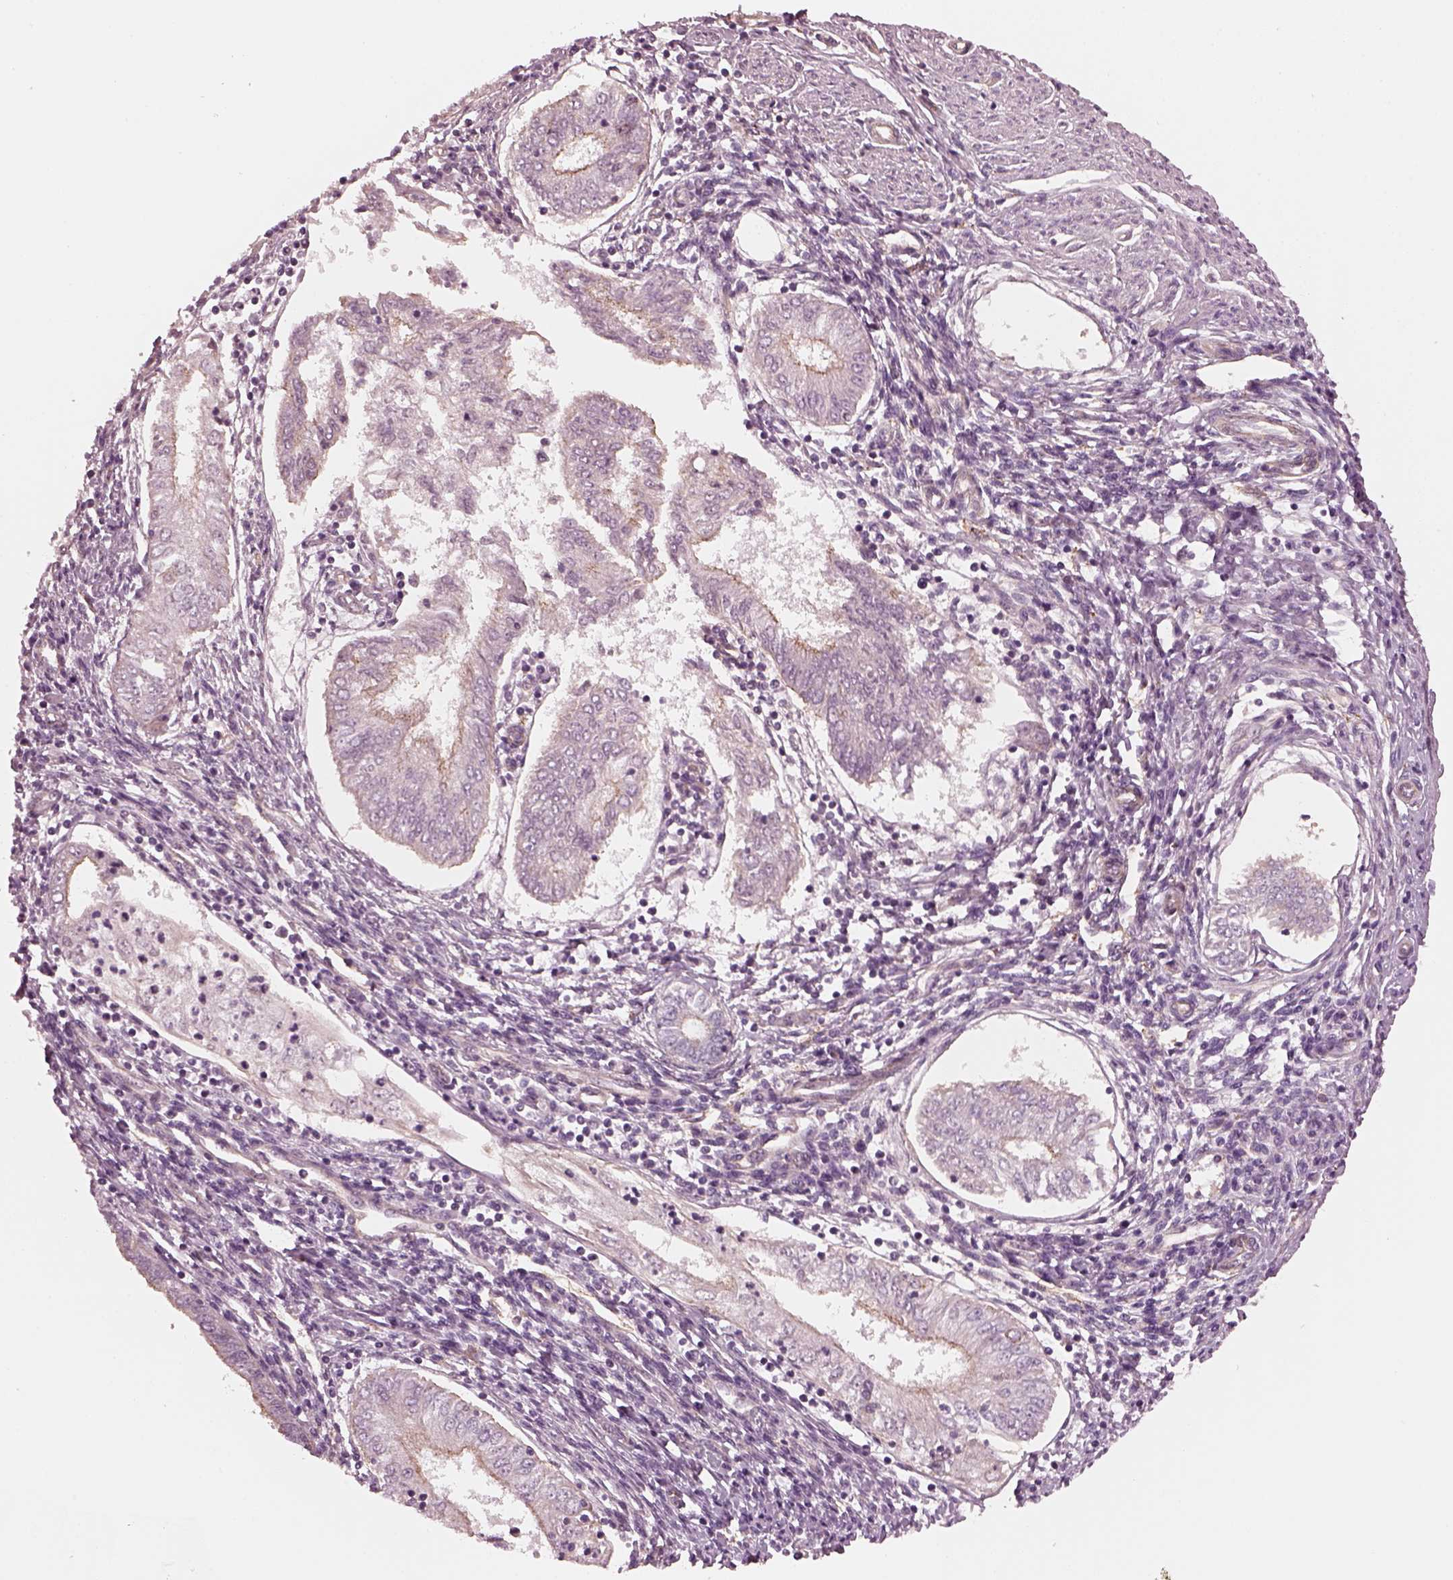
{"staining": {"intensity": "moderate", "quantity": "<25%", "location": "cytoplasmic/membranous"}, "tissue": "endometrial cancer", "cell_type": "Tumor cells", "image_type": "cancer", "snomed": [{"axis": "morphology", "description": "Adenocarcinoma, NOS"}, {"axis": "topography", "description": "Endometrium"}], "caption": "Protein staining of adenocarcinoma (endometrial) tissue demonstrates moderate cytoplasmic/membranous expression in approximately <25% of tumor cells.", "gene": "ODAD1", "patient": {"sex": "female", "age": 68}}